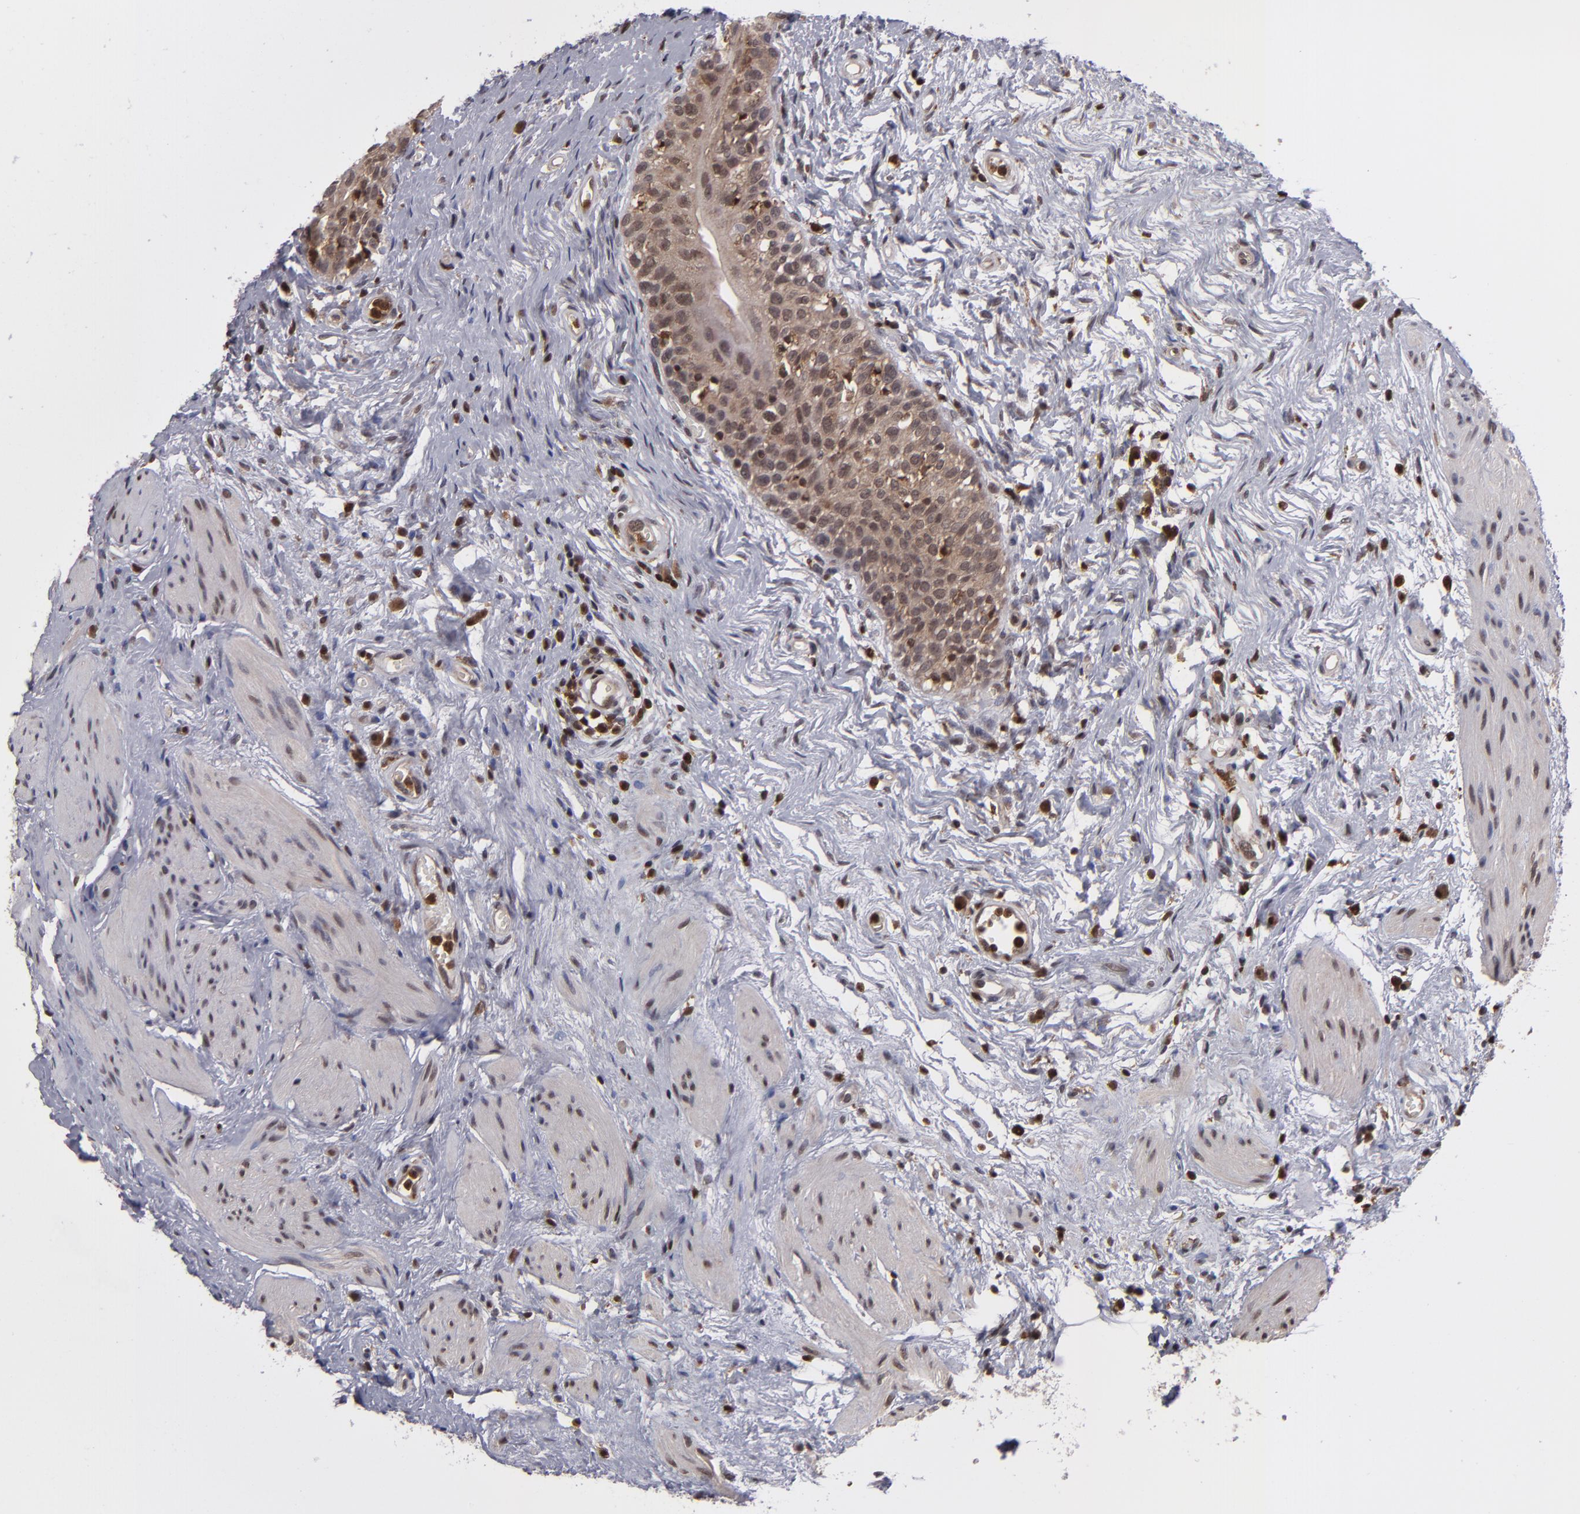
{"staining": {"intensity": "moderate", "quantity": ">75%", "location": "cytoplasmic/membranous,nuclear"}, "tissue": "urinary bladder", "cell_type": "Urothelial cells", "image_type": "normal", "snomed": [{"axis": "morphology", "description": "Normal tissue, NOS"}, {"axis": "topography", "description": "Urinary bladder"}], "caption": "Moderate cytoplasmic/membranous,nuclear positivity for a protein is identified in about >75% of urothelial cells of benign urinary bladder using immunohistochemistry.", "gene": "GRB2", "patient": {"sex": "female", "age": 55}}